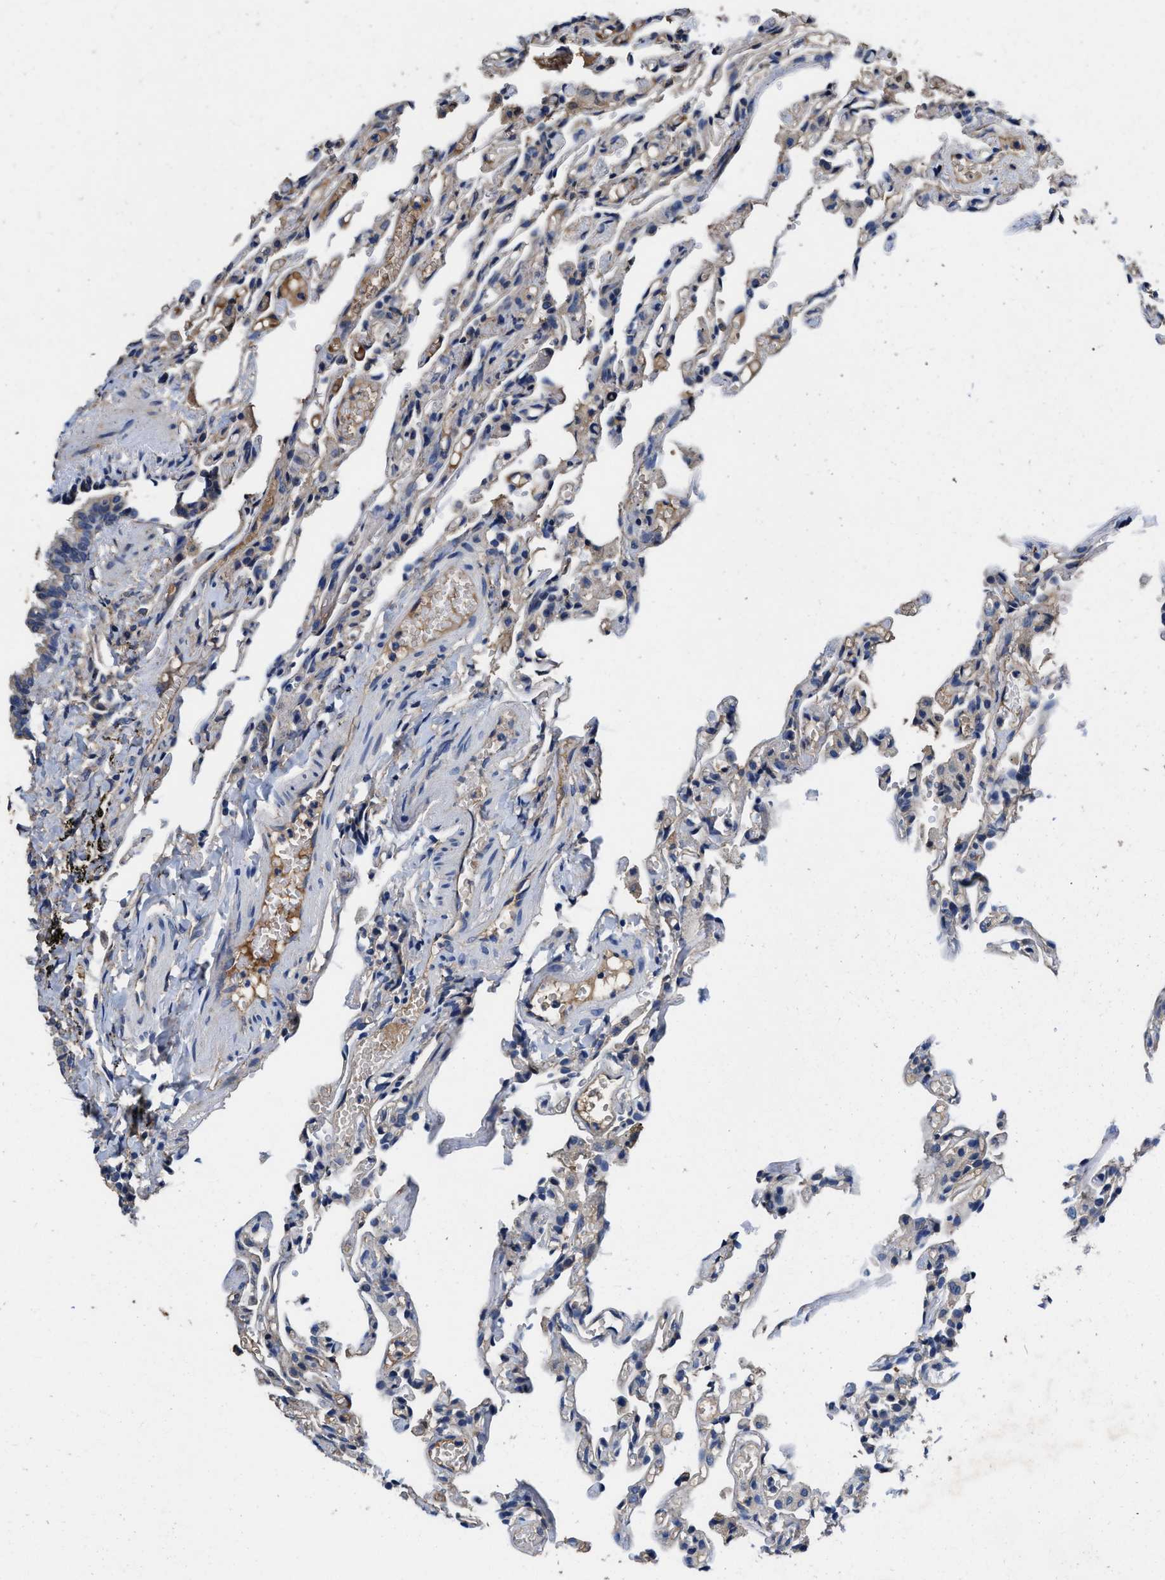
{"staining": {"intensity": "weak", "quantity": "25%-75%", "location": "cytoplasmic/membranous"}, "tissue": "lung", "cell_type": "Alveolar cells", "image_type": "normal", "snomed": [{"axis": "morphology", "description": "Normal tissue, NOS"}, {"axis": "topography", "description": "Lung"}], "caption": "Weak cytoplasmic/membranous positivity for a protein is identified in about 25%-75% of alveolar cells of unremarkable lung using IHC.", "gene": "IDNK", "patient": {"sex": "male", "age": 21}}